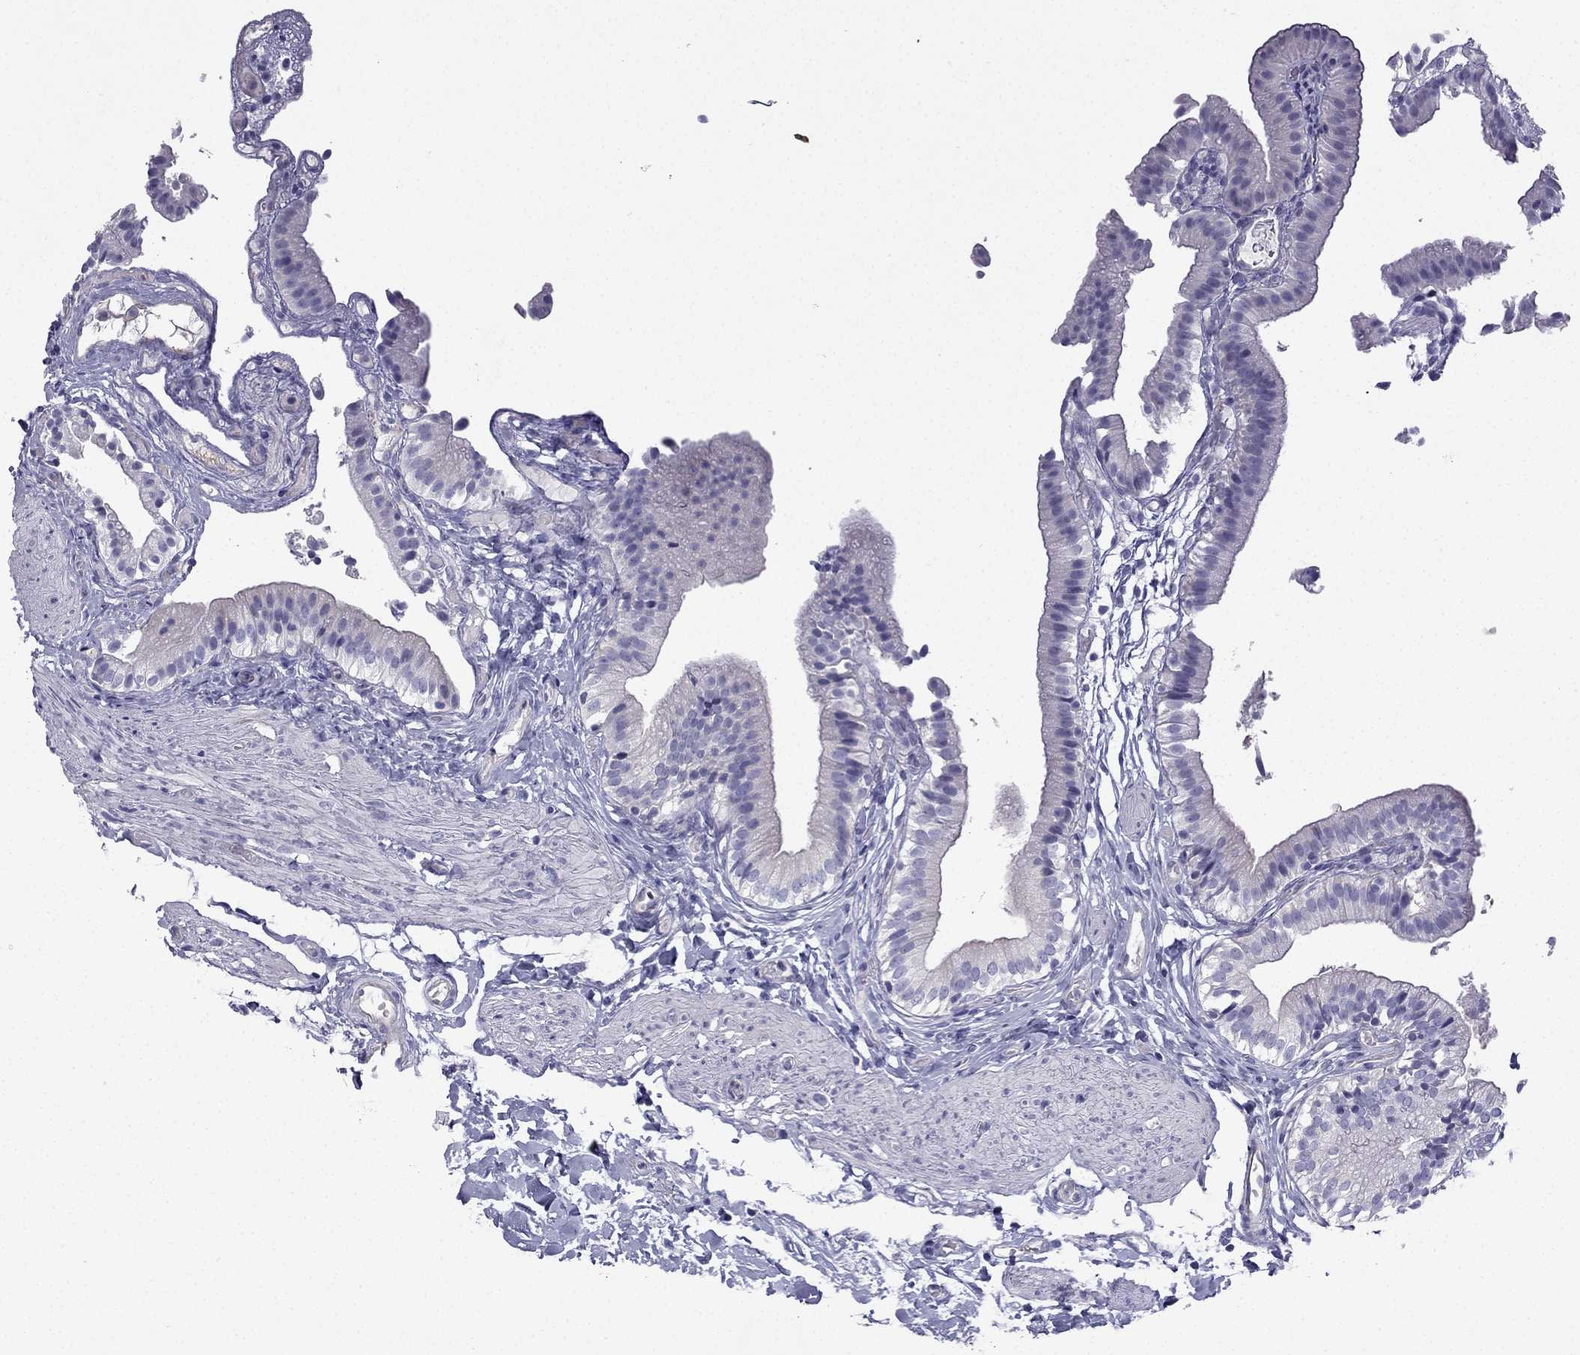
{"staining": {"intensity": "negative", "quantity": "none", "location": "none"}, "tissue": "gallbladder", "cell_type": "Glandular cells", "image_type": "normal", "snomed": [{"axis": "morphology", "description": "Normal tissue, NOS"}, {"axis": "topography", "description": "Gallbladder"}], "caption": "Glandular cells are negative for protein expression in benign human gallbladder. (Immunohistochemistry, brightfield microscopy, high magnification).", "gene": "GJA8", "patient": {"sex": "female", "age": 47}}